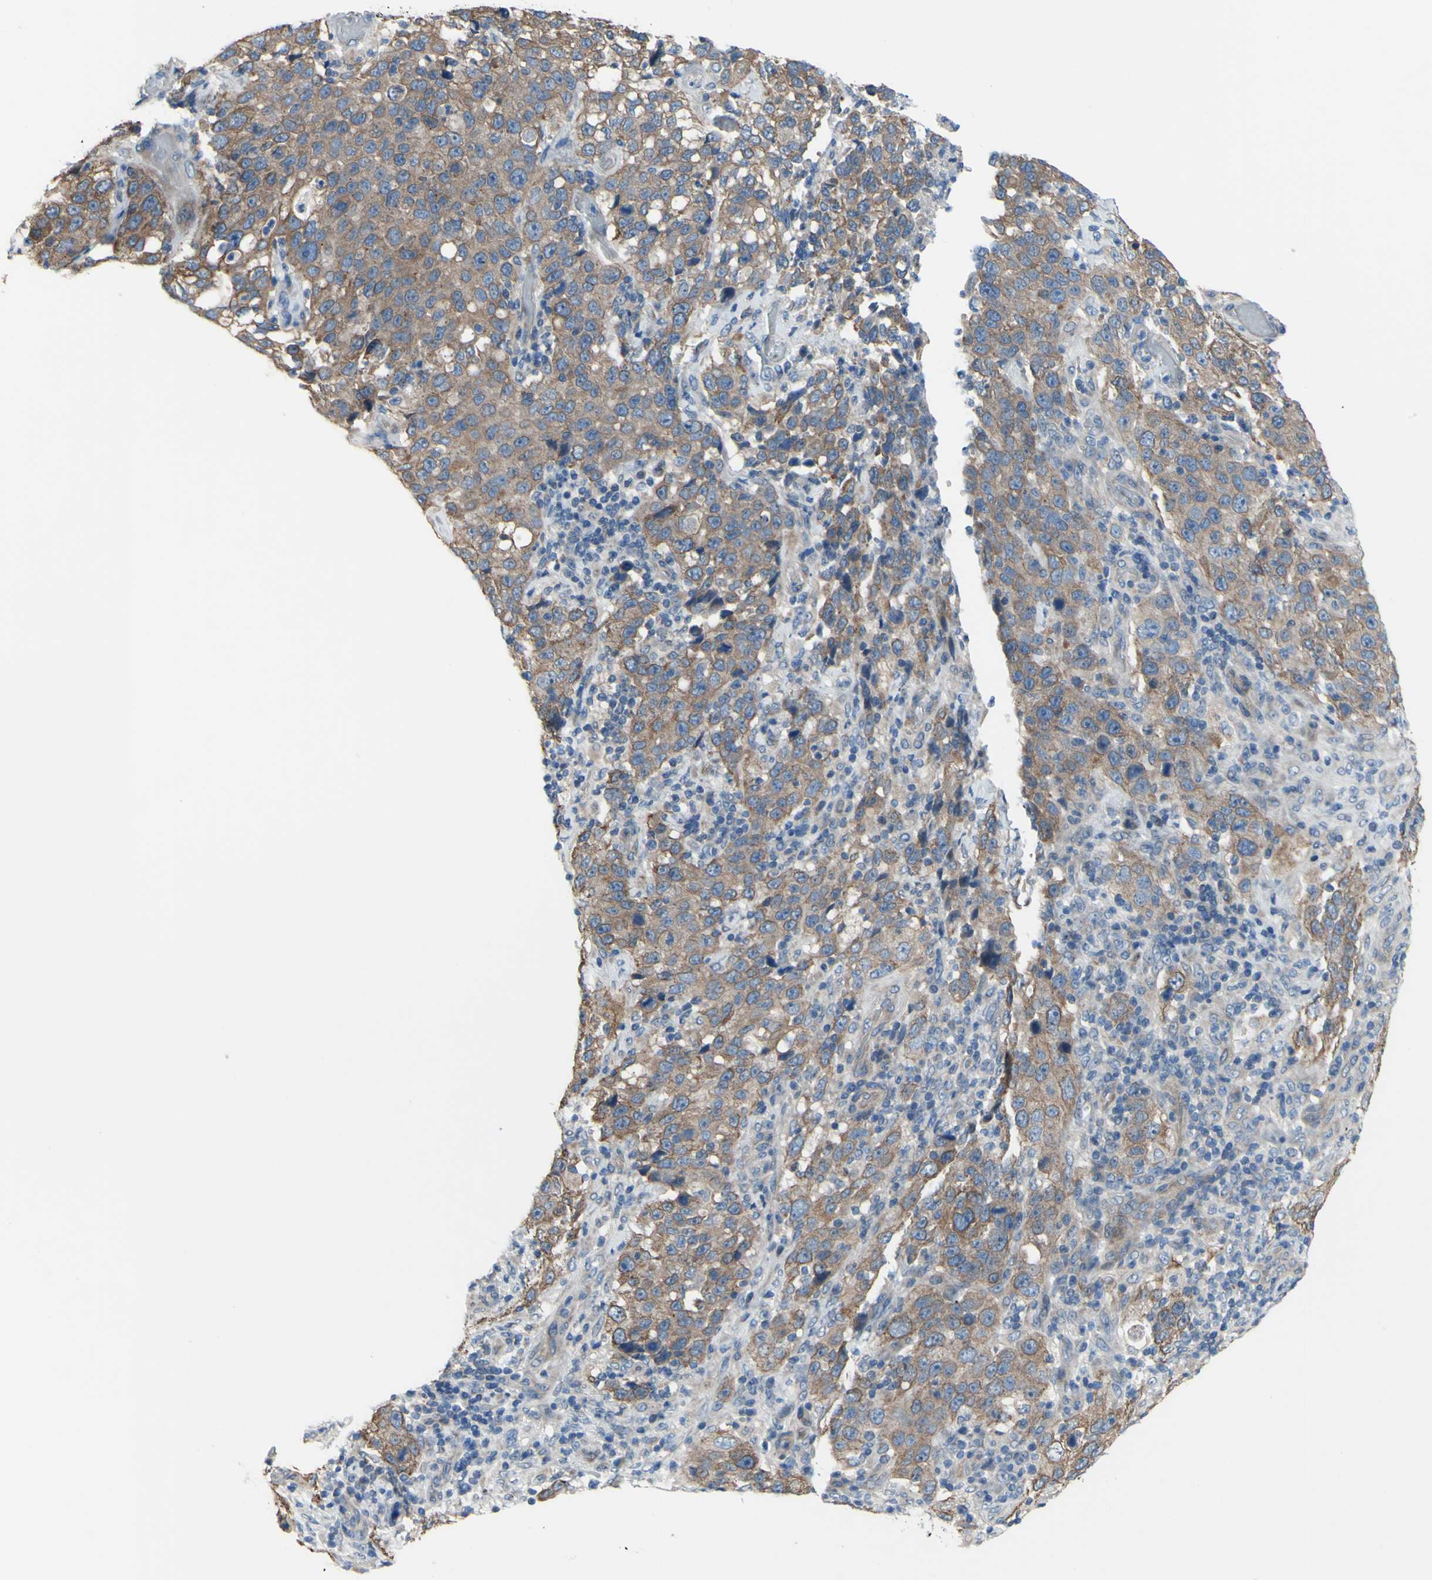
{"staining": {"intensity": "moderate", "quantity": ">75%", "location": "cytoplasmic/membranous"}, "tissue": "stomach cancer", "cell_type": "Tumor cells", "image_type": "cancer", "snomed": [{"axis": "morphology", "description": "Normal tissue, NOS"}, {"axis": "morphology", "description": "Adenocarcinoma, NOS"}, {"axis": "topography", "description": "Stomach"}], "caption": "Immunohistochemistry histopathology image of human stomach adenocarcinoma stained for a protein (brown), which exhibits medium levels of moderate cytoplasmic/membranous positivity in about >75% of tumor cells.", "gene": "GRAMD2B", "patient": {"sex": "male", "age": 48}}